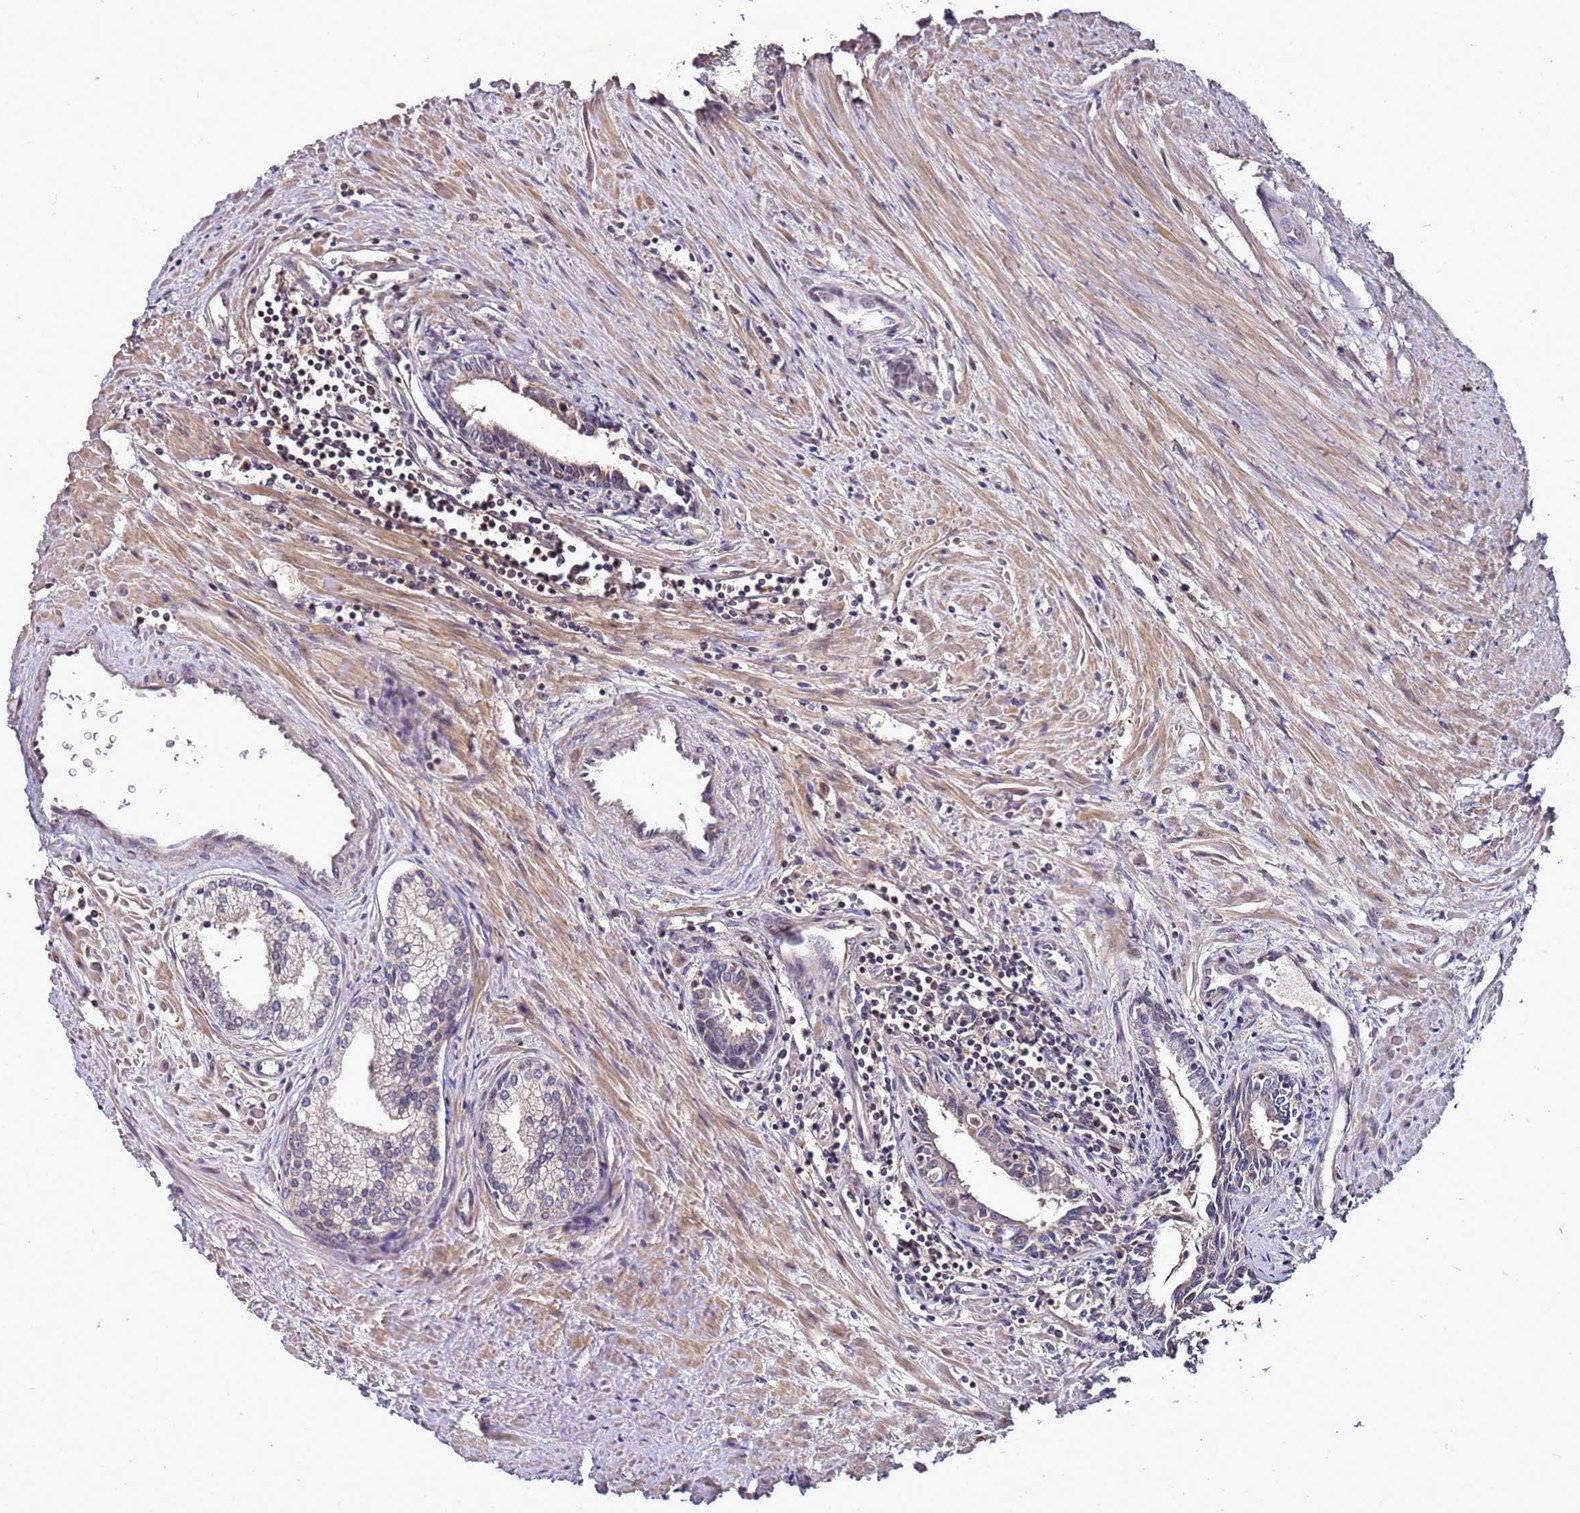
{"staining": {"intensity": "weak", "quantity": "25%-75%", "location": "cytoplasmic/membranous"}, "tissue": "prostate cancer", "cell_type": "Tumor cells", "image_type": "cancer", "snomed": [{"axis": "morphology", "description": "Adenocarcinoma, High grade"}, {"axis": "topography", "description": "Prostate"}], "caption": "The image displays immunohistochemical staining of prostate cancer (high-grade adenocarcinoma). There is weak cytoplasmic/membranous positivity is appreciated in about 25%-75% of tumor cells. (DAB IHC, brown staining for protein, blue staining for nuclei).", "gene": "ANKRD17", "patient": {"sex": "male", "age": 68}}